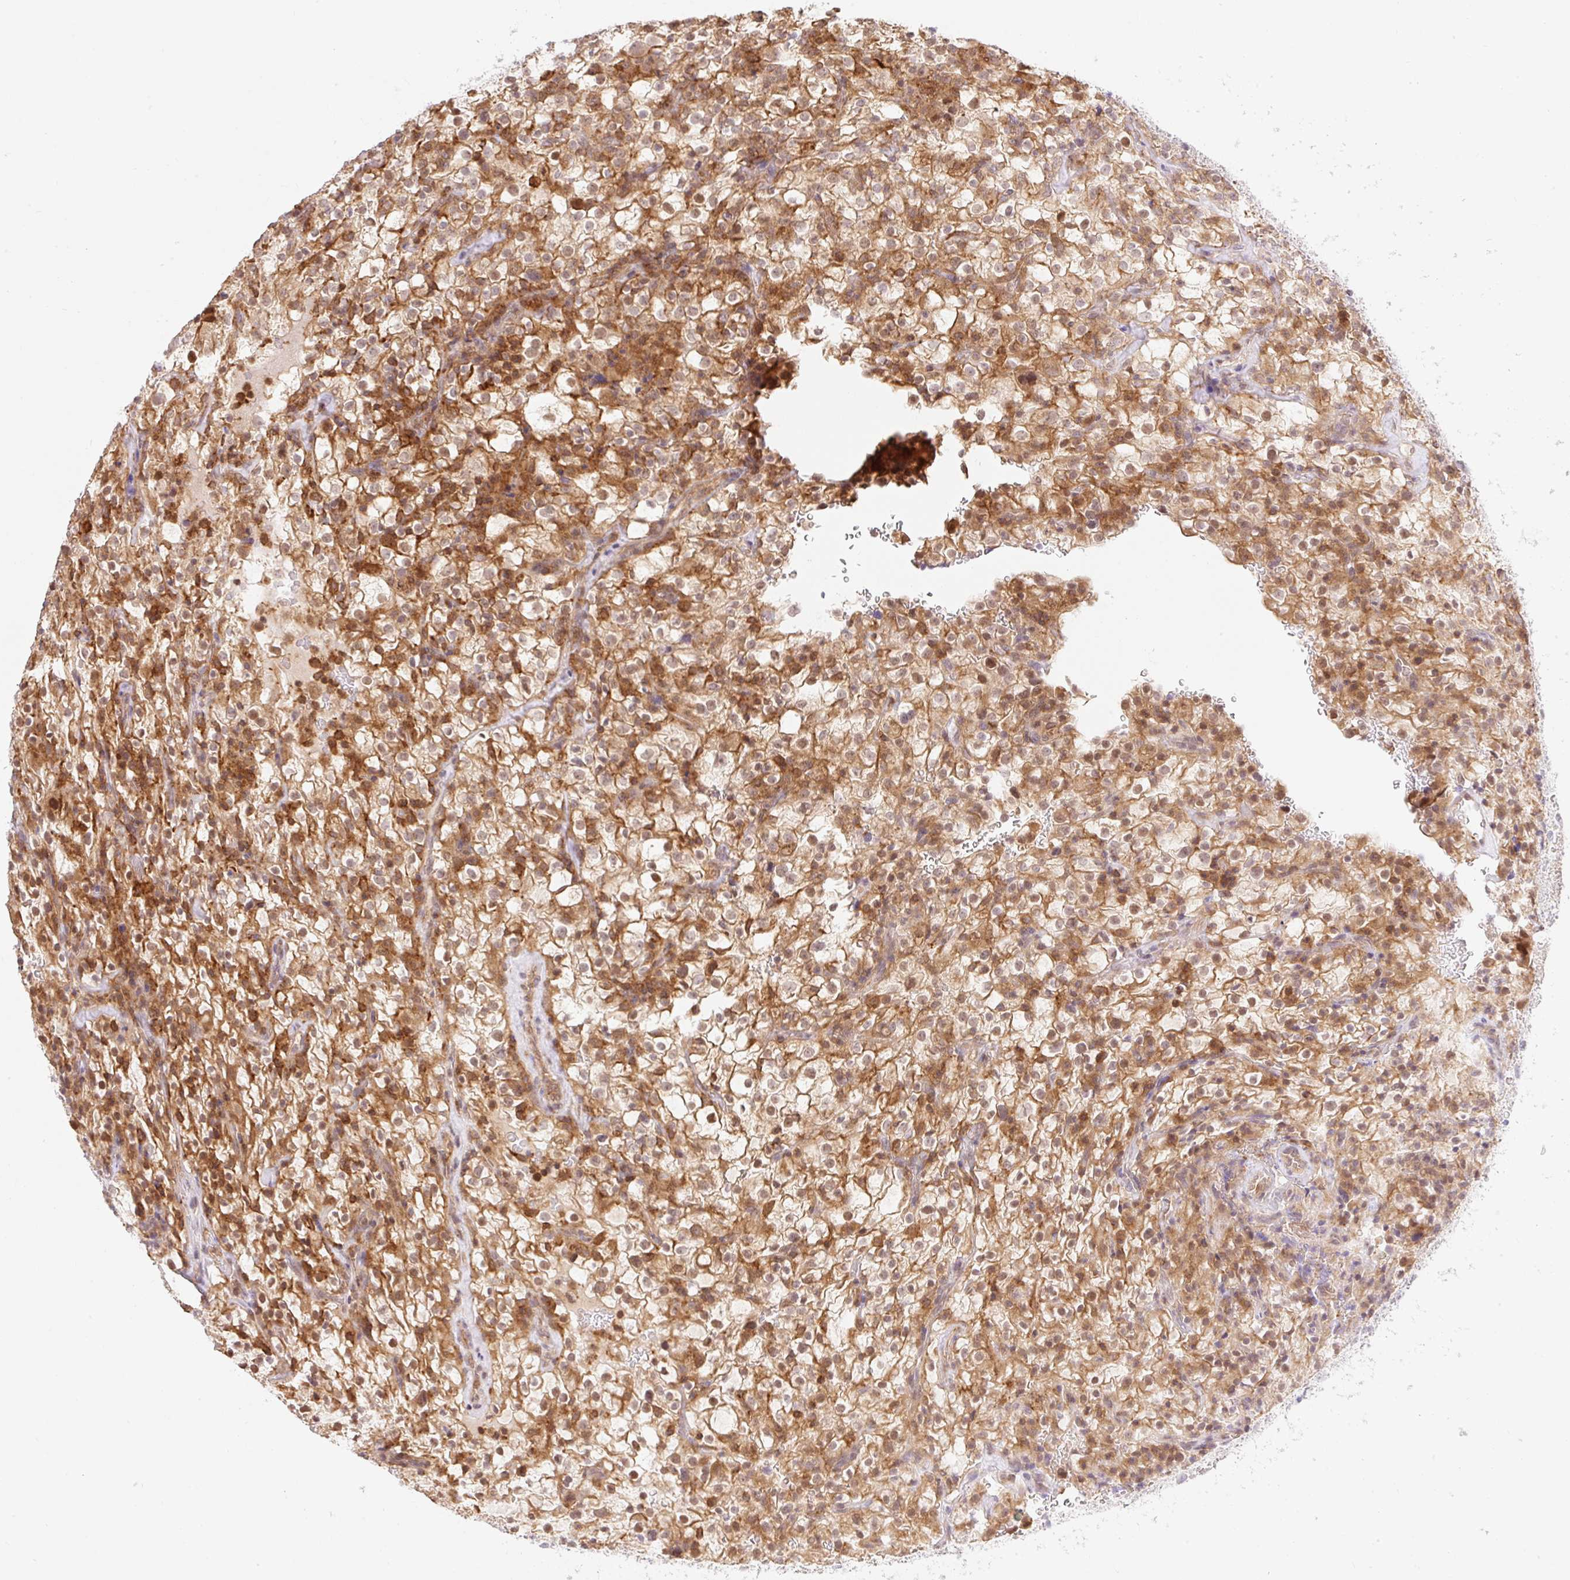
{"staining": {"intensity": "moderate", "quantity": ">75%", "location": "cytoplasmic/membranous,nuclear"}, "tissue": "renal cancer", "cell_type": "Tumor cells", "image_type": "cancer", "snomed": [{"axis": "morphology", "description": "Adenocarcinoma, NOS"}, {"axis": "topography", "description": "Kidney"}], "caption": "The micrograph reveals immunohistochemical staining of renal adenocarcinoma. There is moderate cytoplasmic/membranous and nuclear staining is identified in about >75% of tumor cells.", "gene": "EMC10", "patient": {"sex": "female", "age": 74}}